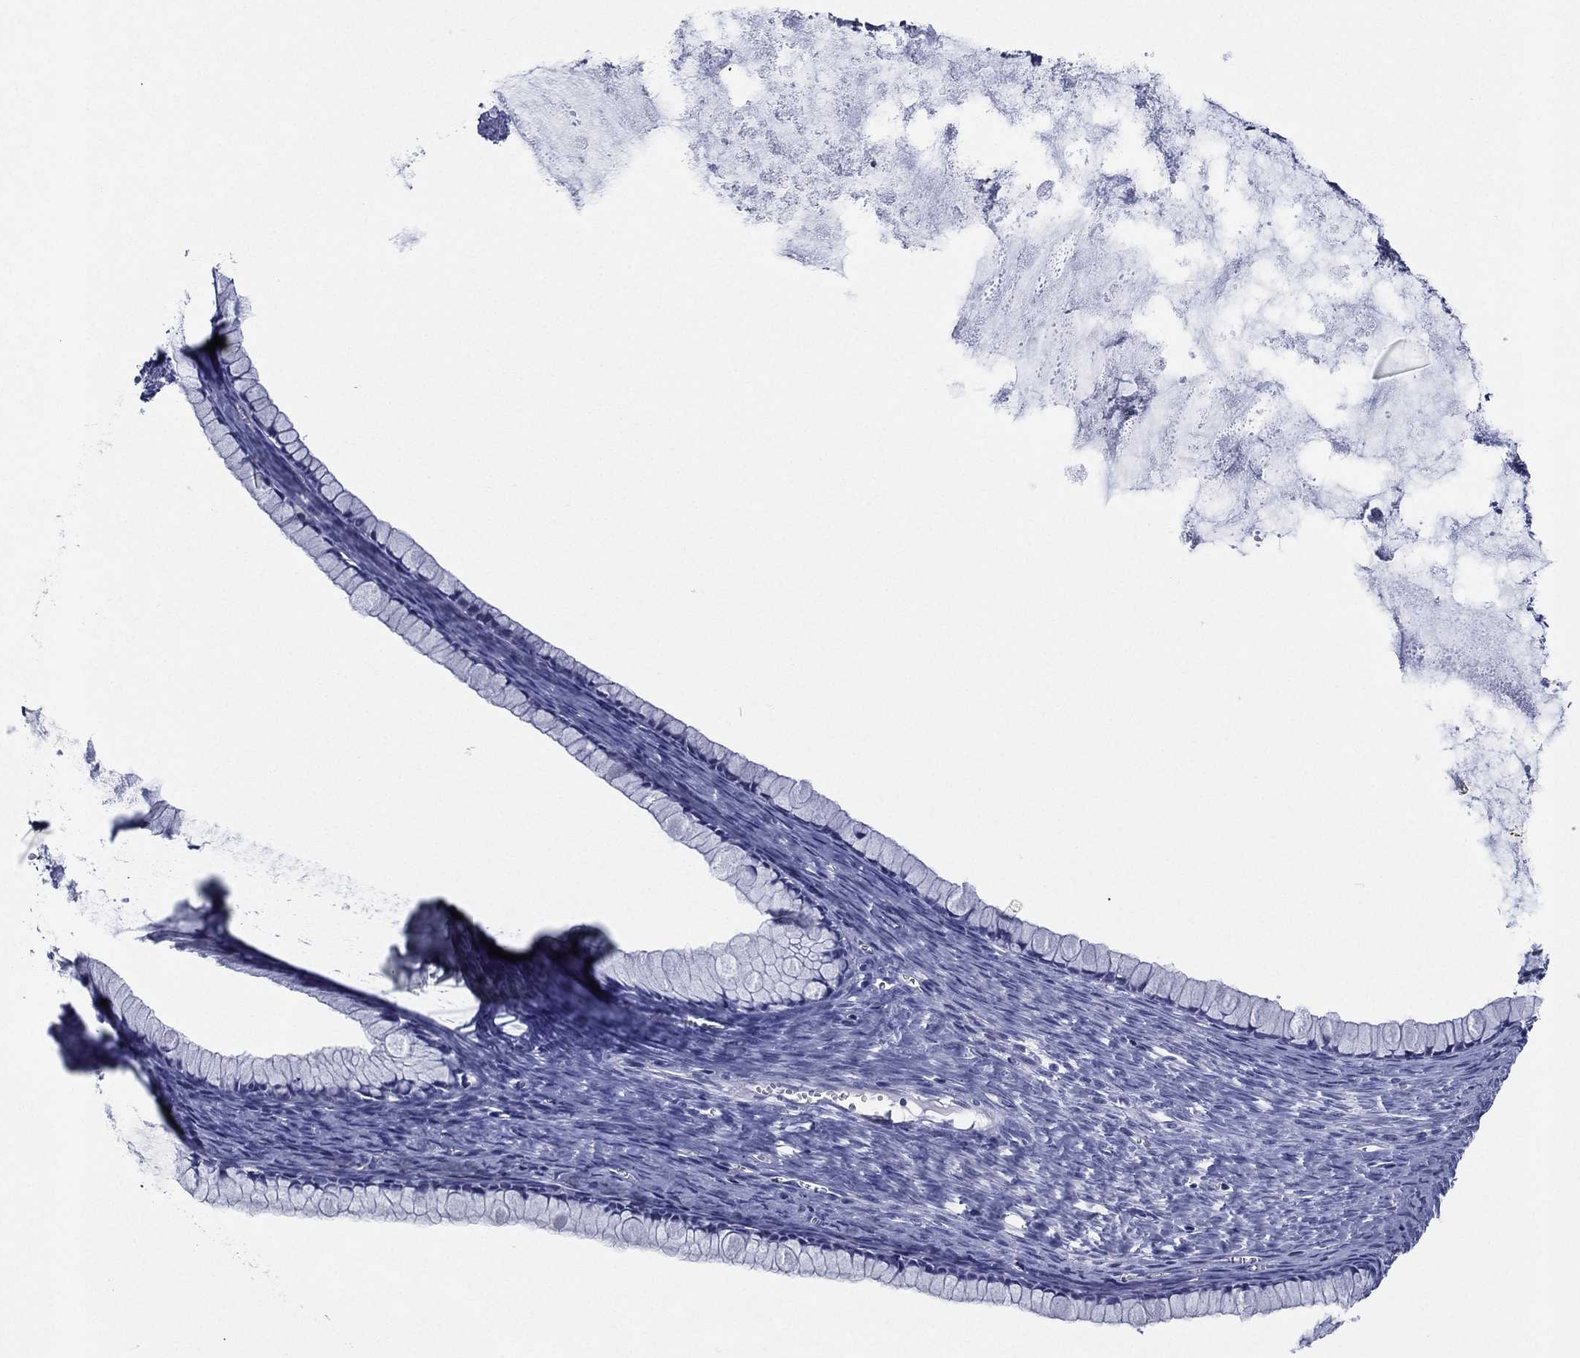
{"staining": {"intensity": "negative", "quantity": "none", "location": "none"}, "tissue": "ovarian cancer", "cell_type": "Tumor cells", "image_type": "cancer", "snomed": [{"axis": "morphology", "description": "Cystadenocarcinoma, mucinous, NOS"}, {"axis": "topography", "description": "Ovary"}], "caption": "Protein analysis of mucinous cystadenocarcinoma (ovarian) reveals no significant positivity in tumor cells.", "gene": "SLC13A4", "patient": {"sex": "female", "age": 41}}